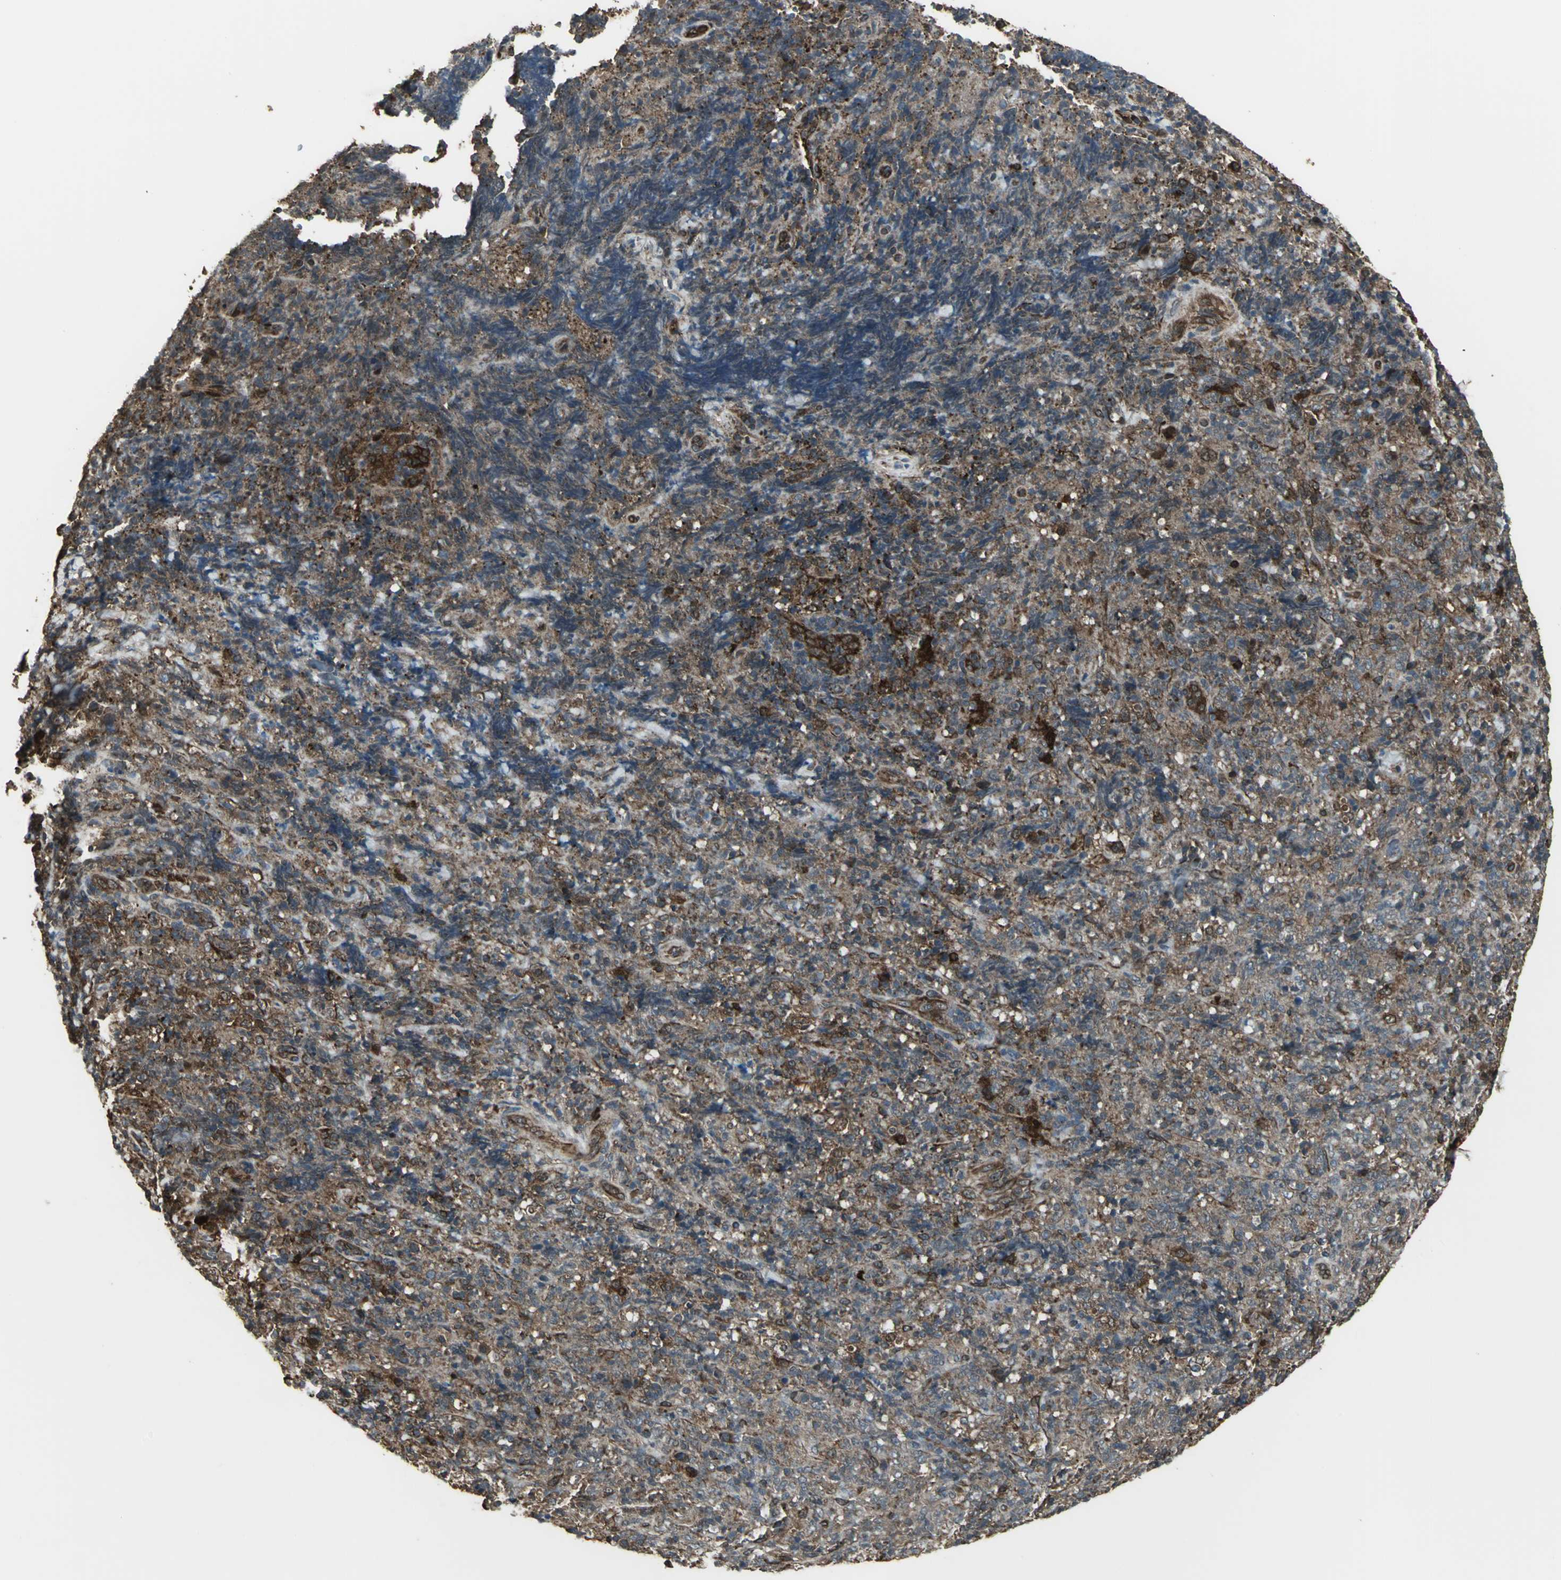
{"staining": {"intensity": "moderate", "quantity": ">75%", "location": "cytoplasmic/membranous"}, "tissue": "lymphoma", "cell_type": "Tumor cells", "image_type": "cancer", "snomed": [{"axis": "morphology", "description": "Malignant lymphoma, non-Hodgkin's type, High grade"}, {"axis": "topography", "description": "Tonsil"}], "caption": "A high-resolution micrograph shows immunohistochemistry (IHC) staining of malignant lymphoma, non-Hodgkin's type (high-grade), which shows moderate cytoplasmic/membranous expression in approximately >75% of tumor cells.", "gene": "PRXL2B", "patient": {"sex": "female", "age": 36}}